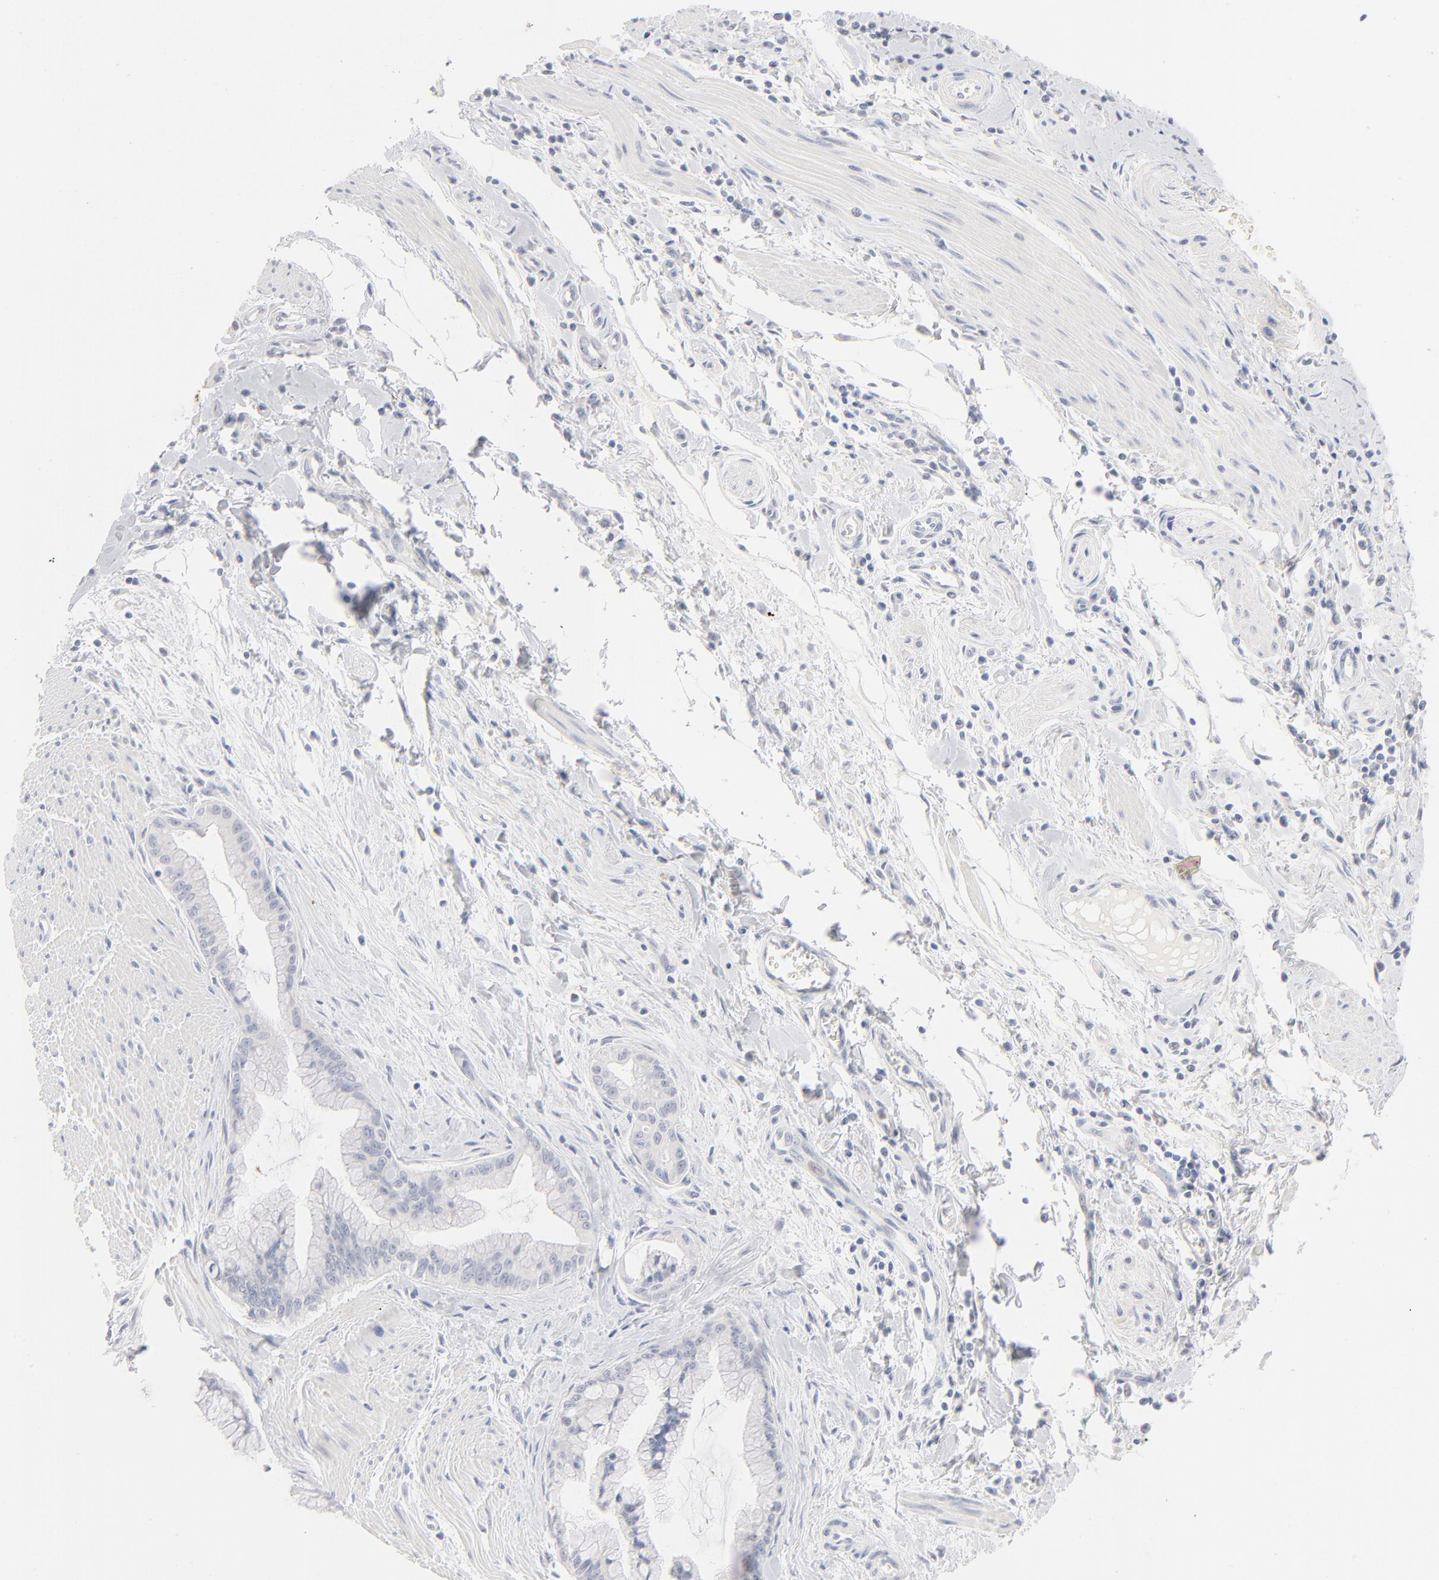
{"staining": {"intensity": "negative", "quantity": "none", "location": "none"}, "tissue": "pancreatic cancer", "cell_type": "Tumor cells", "image_type": "cancer", "snomed": [{"axis": "morphology", "description": "Adenocarcinoma, NOS"}, {"axis": "topography", "description": "Pancreas"}], "caption": "DAB (3,3'-diaminobenzidine) immunohistochemical staining of human pancreatic adenocarcinoma exhibits no significant staining in tumor cells.", "gene": "ONECUT1", "patient": {"sex": "male", "age": 59}}